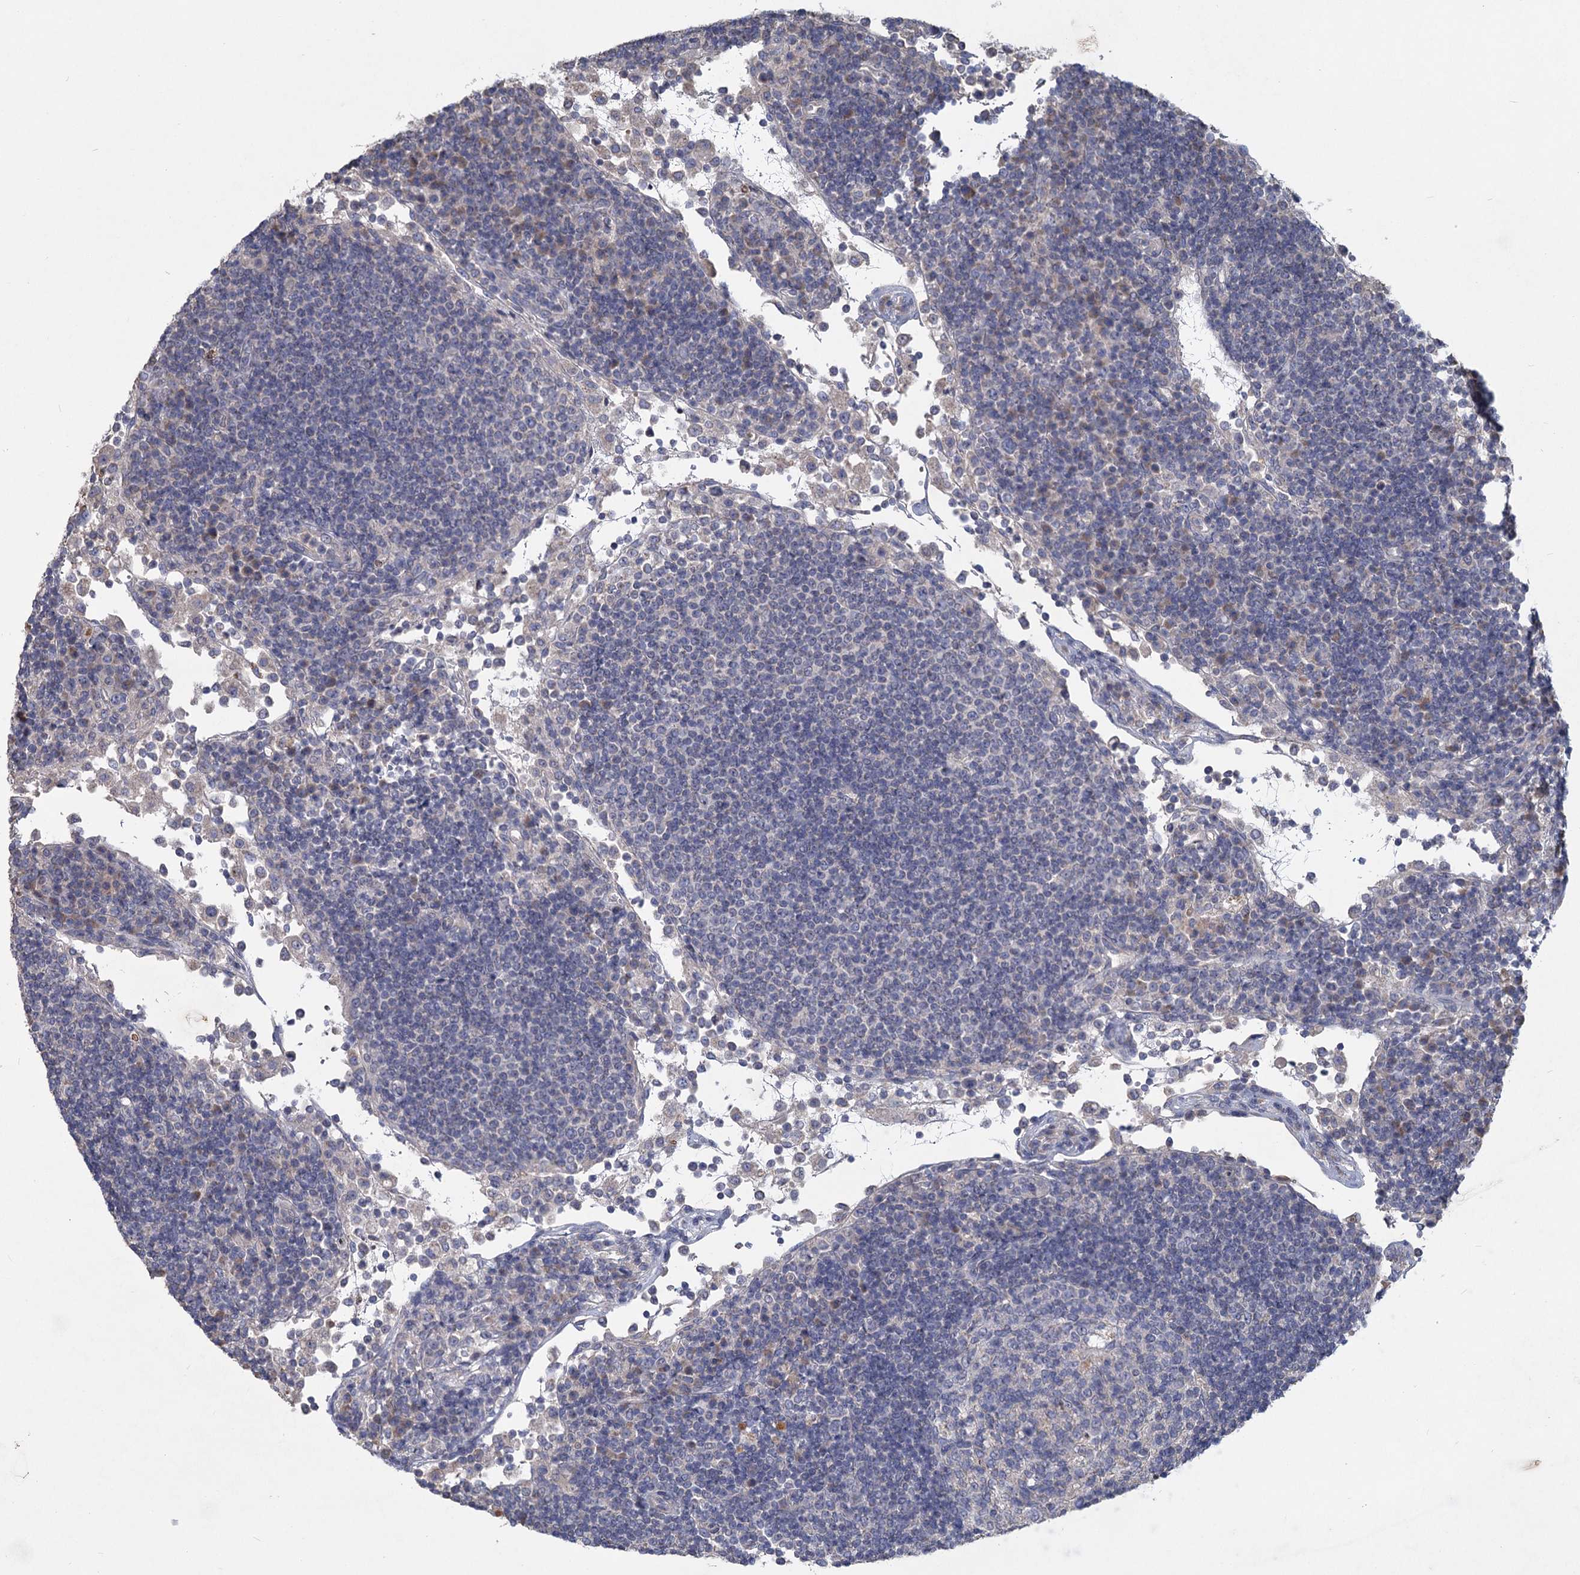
{"staining": {"intensity": "negative", "quantity": "none", "location": "none"}, "tissue": "lymph node", "cell_type": "Germinal center cells", "image_type": "normal", "snomed": [{"axis": "morphology", "description": "Normal tissue, NOS"}, {"axis": "topography", "description": "Lymph node"}], "caption": "An immunohistochemistry (IHC) image of benign lymph node is shown. There is no staining in germinal center cells of lymph node.", "gene": "HES2", "patient": {"sex": "female", "age": 53}}